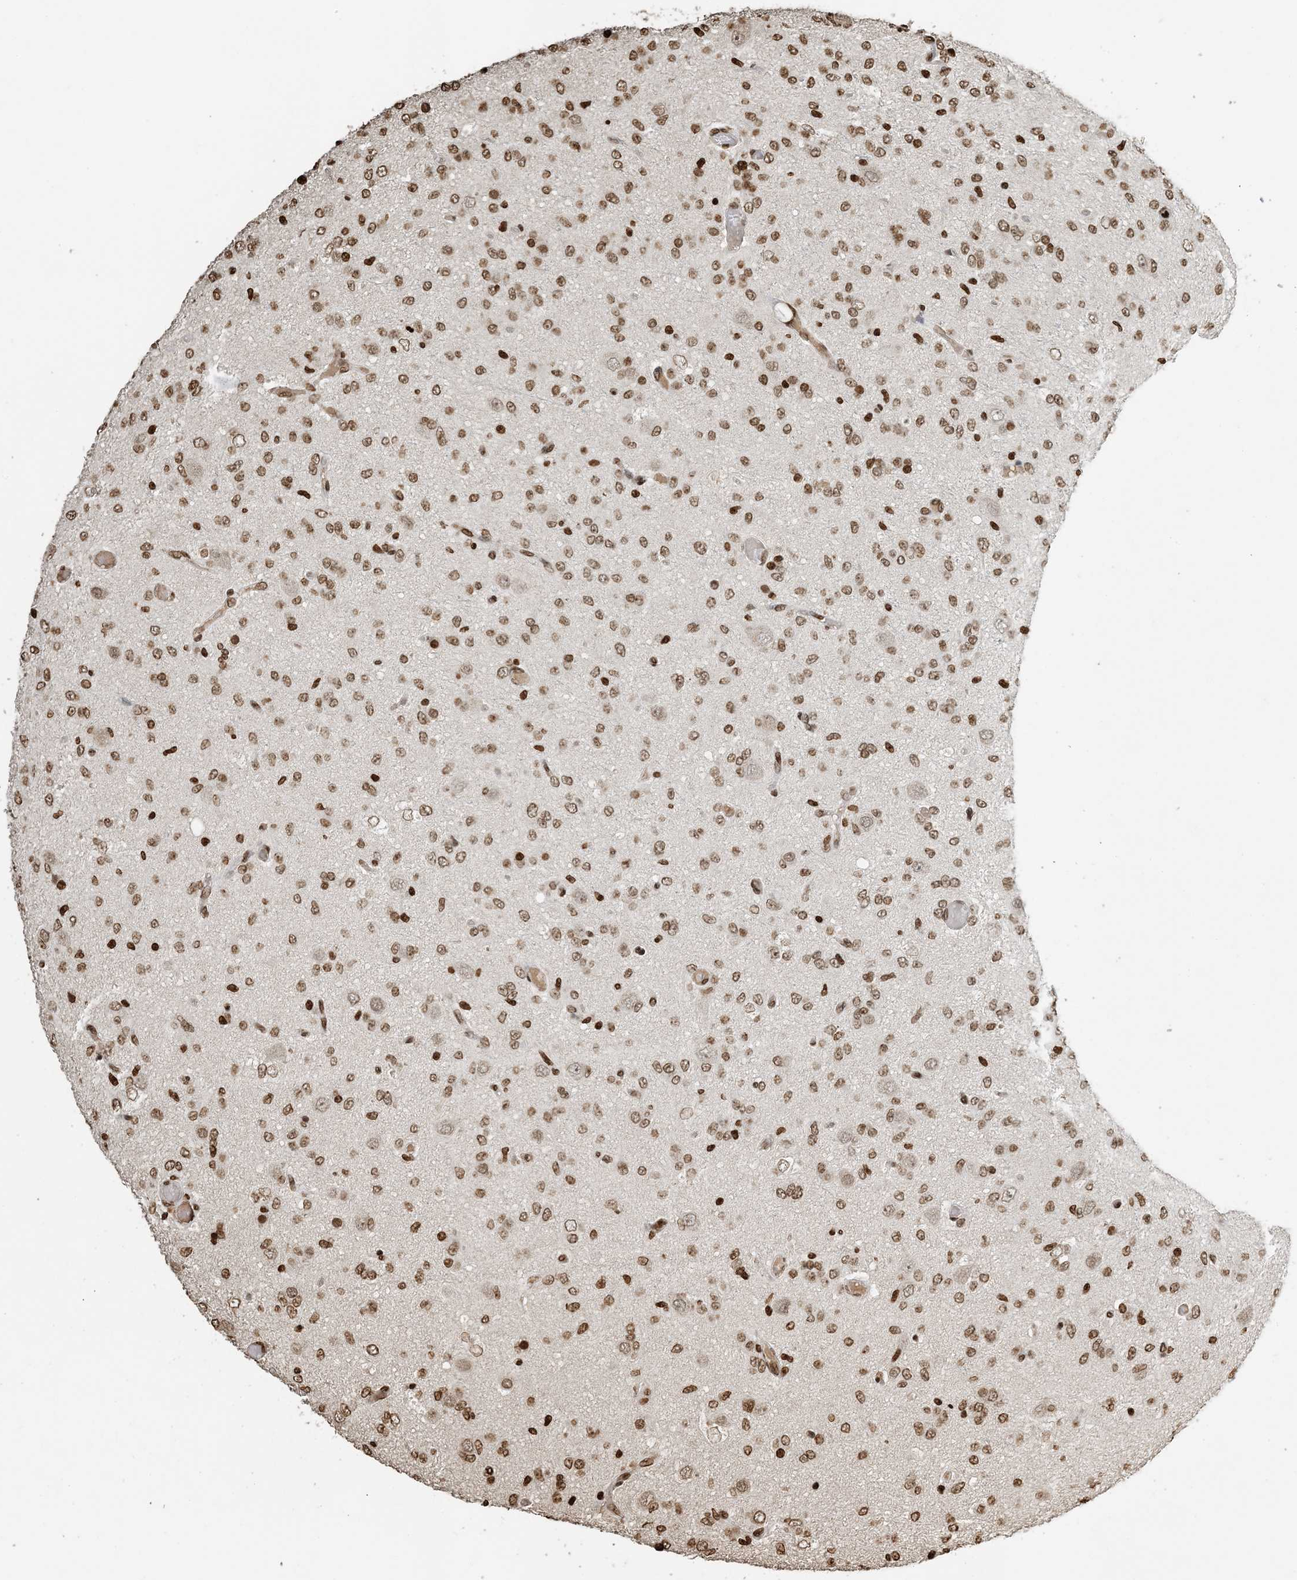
{"staining": {"intensity": "moderate", "quantity": ">75%", "location": "nuclear"}, "tissue": "glioma", "cell_type": "Tumor cells", "image_type": "cancer", "snomed": [{"axis": "morphology", "description": "Glioma, malignant, High grade"}, {"axis": "topography", "description": "Brain"}], "caption": "Protein expression analysis of glioma exhibits moderate nuclear expression in about >75% of tumor cells.", "gene": "H3-3B", "patient": {"sex": "female", "age": 59}}